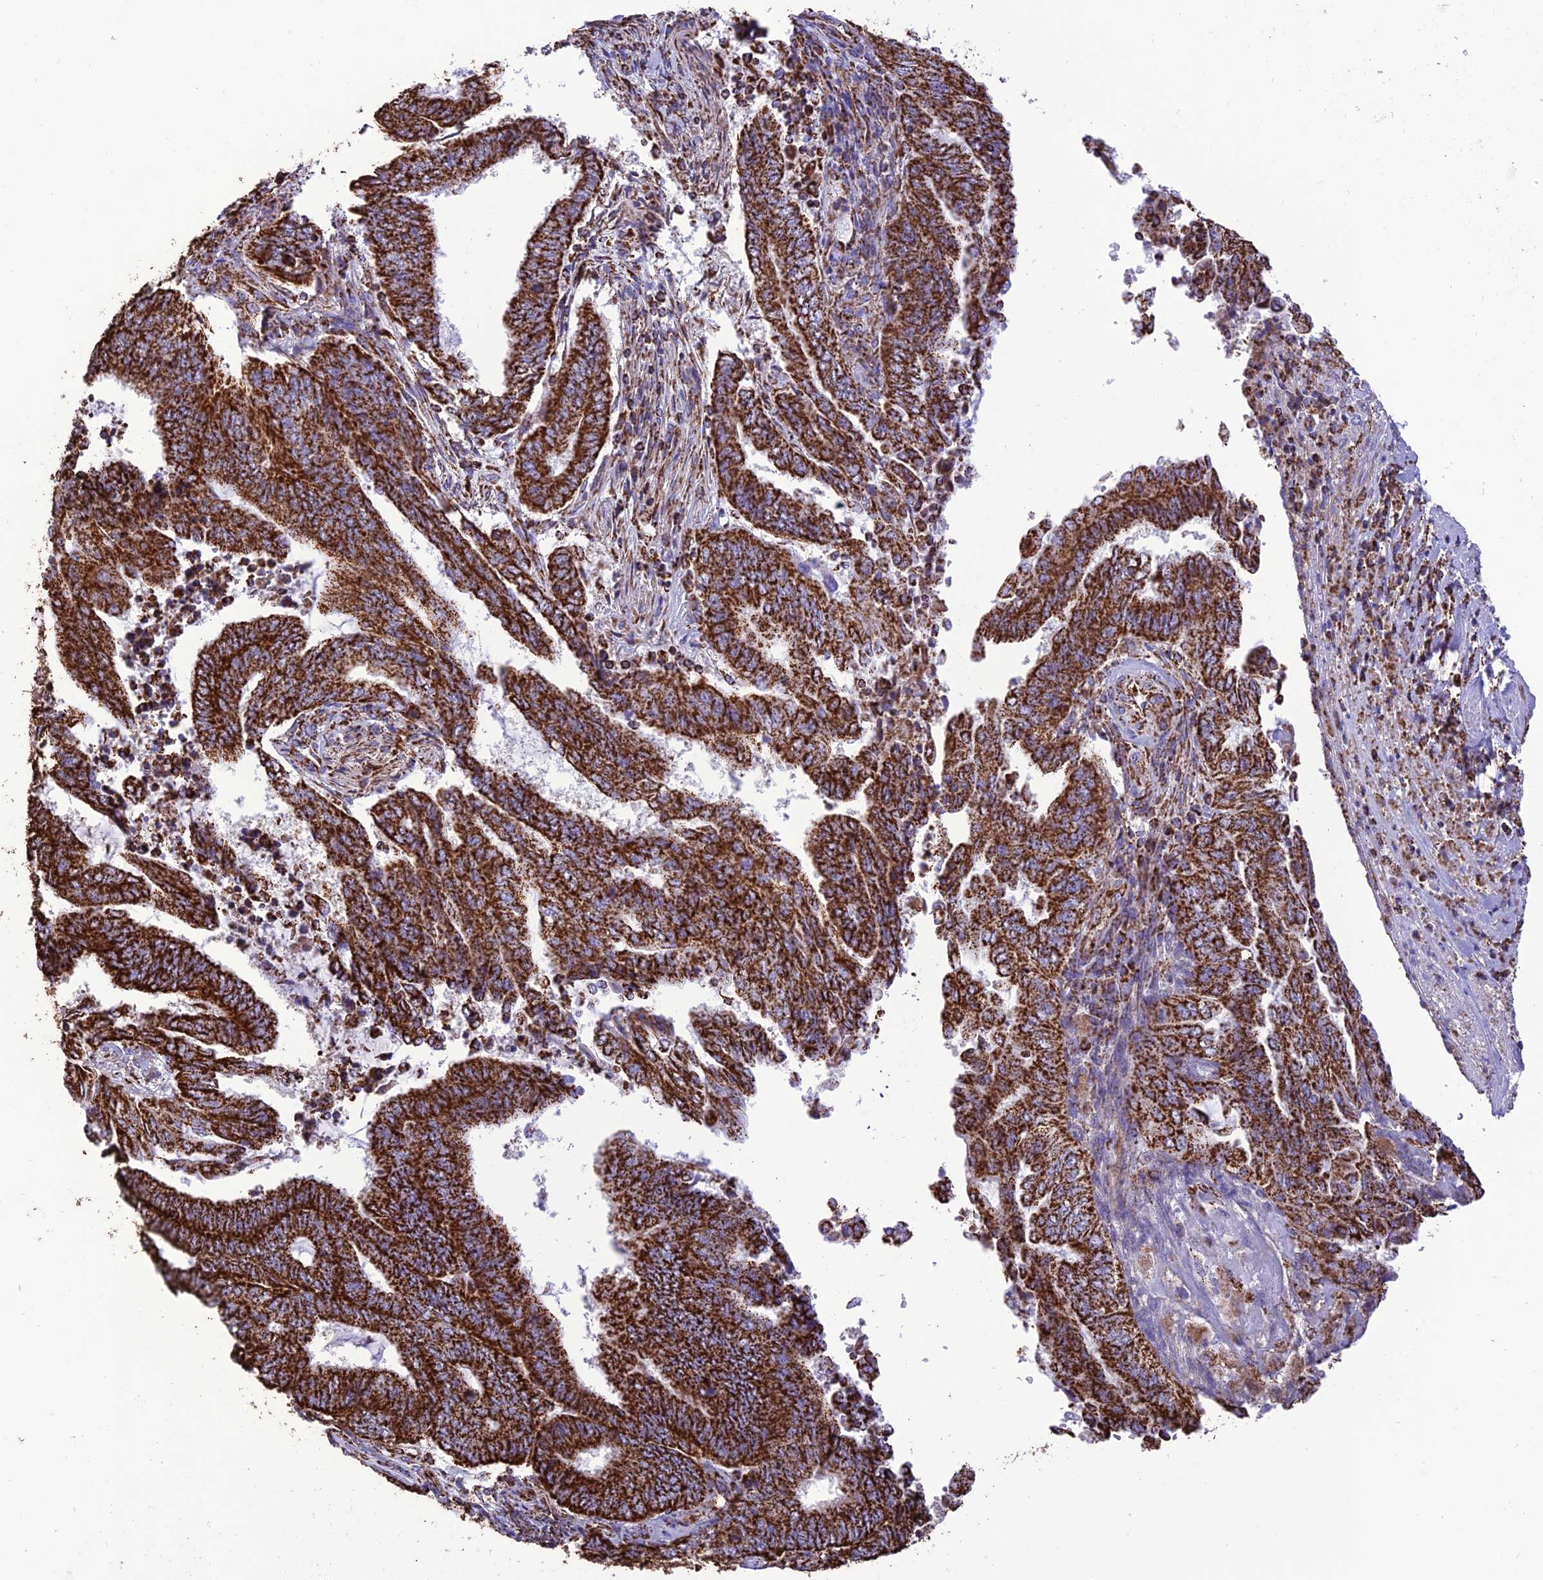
{"staining": {"intensity": "strong", "quantity": ">75%", "location": "cytoplasmic/membranous"}, "tissue": "endometrial cancer", "cell_type": "Tumor cells", "image_type": "cancer", "snomed": [{"axis": "morphology", "description": "Adenocarcinoma, NOS"}, {"axis": "topography", "description": "Uterus"}, {"axis": "topography", "description": "Endometrium"}], "caption": "Adenocarcinoma (endometrial) tissue exhibits strong cytoplasmic/membranous staining in about >75% of tumor cells (brown staining indicates protein expression, while blue staining denotes nuclei).", "gene": "NDUFAF1", "patient": {"sex": "female", "age": 70}}